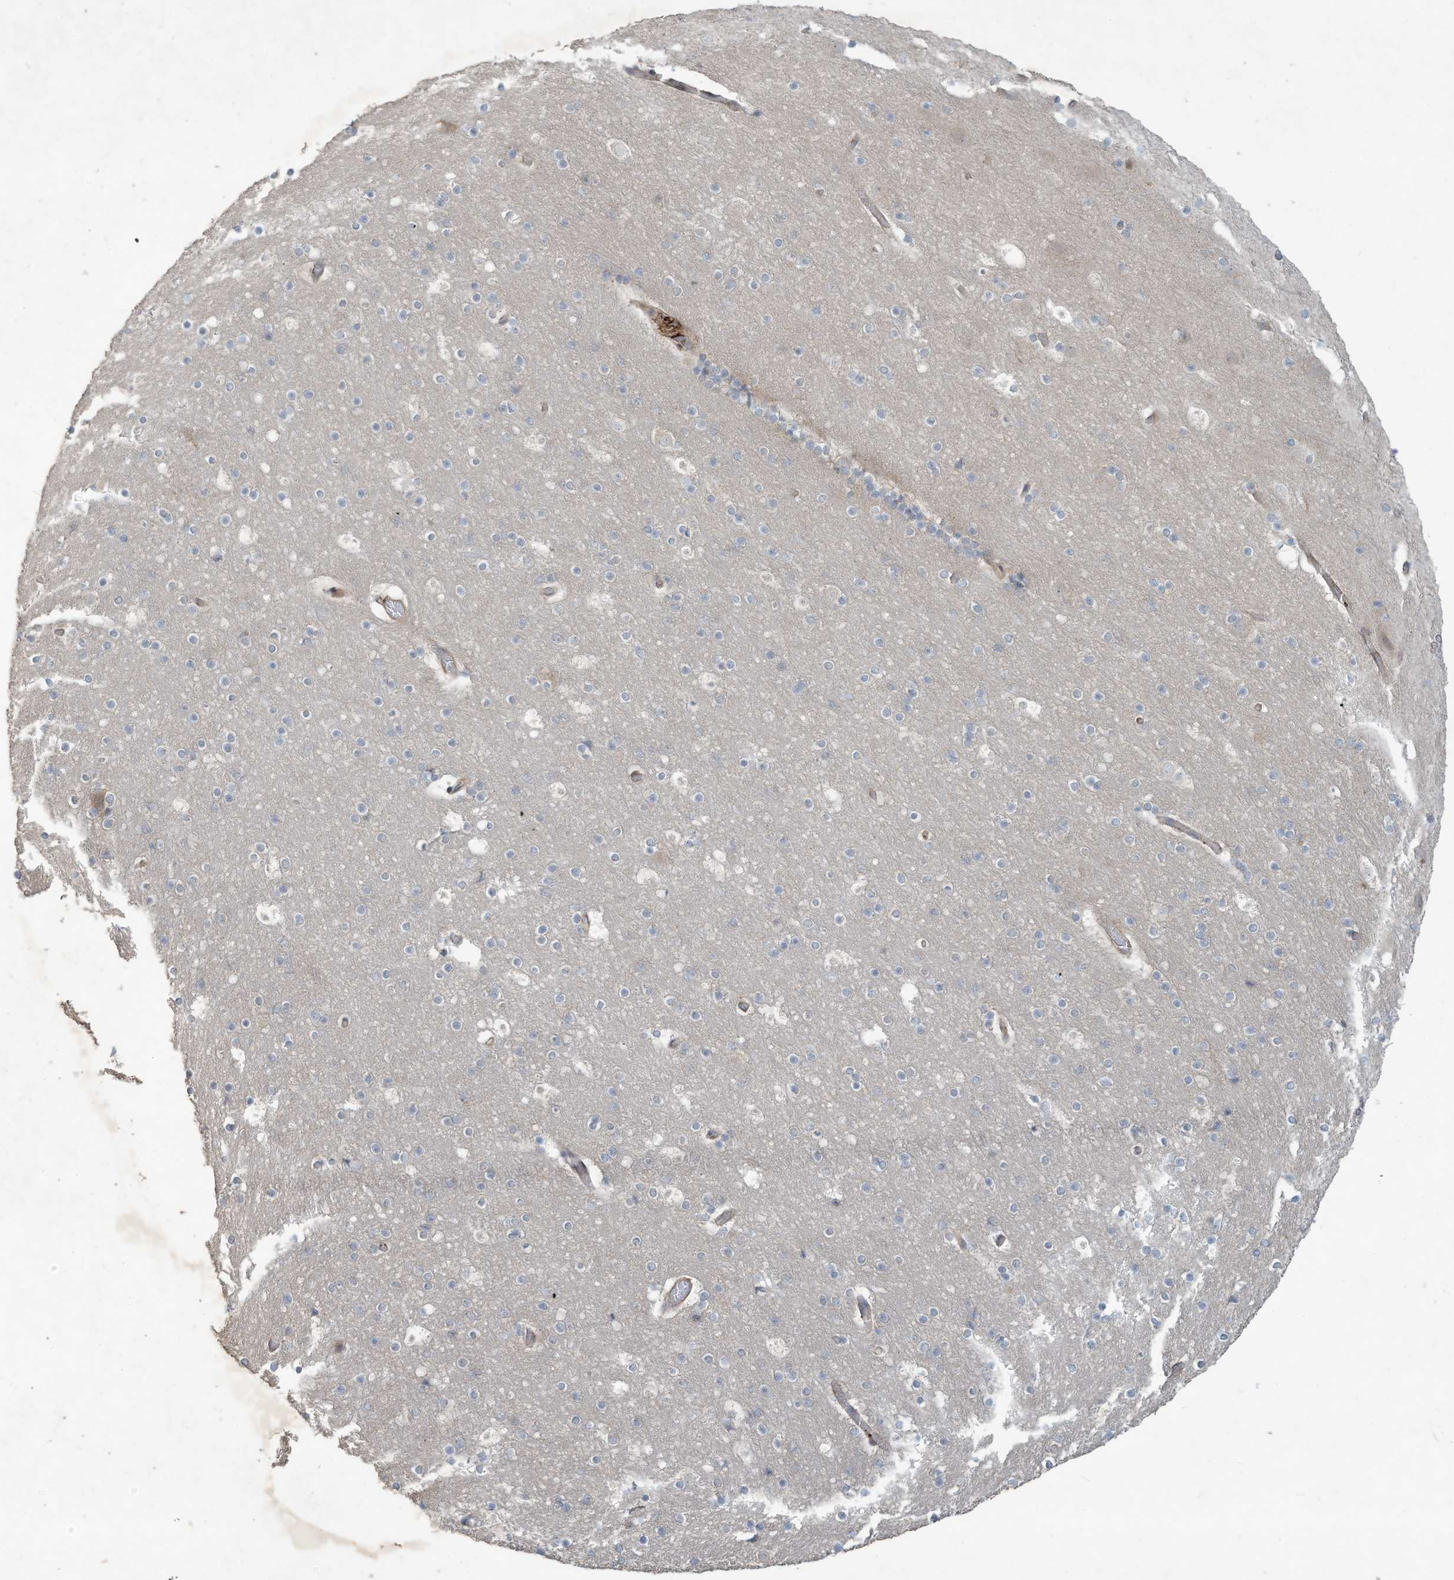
{"staining": {"intensity": "weak", "quantity": ">75%", "location": "cytoplasmic/membranous"}, "tissue": "cerebral cortex", "cell_type": "Endothelial cells", "image_type": "normal", "snomed": [{"axis": "morphology", "description": "Normal tissue, NOS"}, {"axis": "topography", "description": "Cerebral cortex"}], "caption": "Immunohistochemistry (IHC) histopathology image of benign cerebral cortex stained for a protein (brown), which demonstrates low levels of weak cytoplasmic/membranous expression in approximately >75% of endothelial cells.", "gene": "MAGIX", "patient": {"sex": "male", "age": 57}}